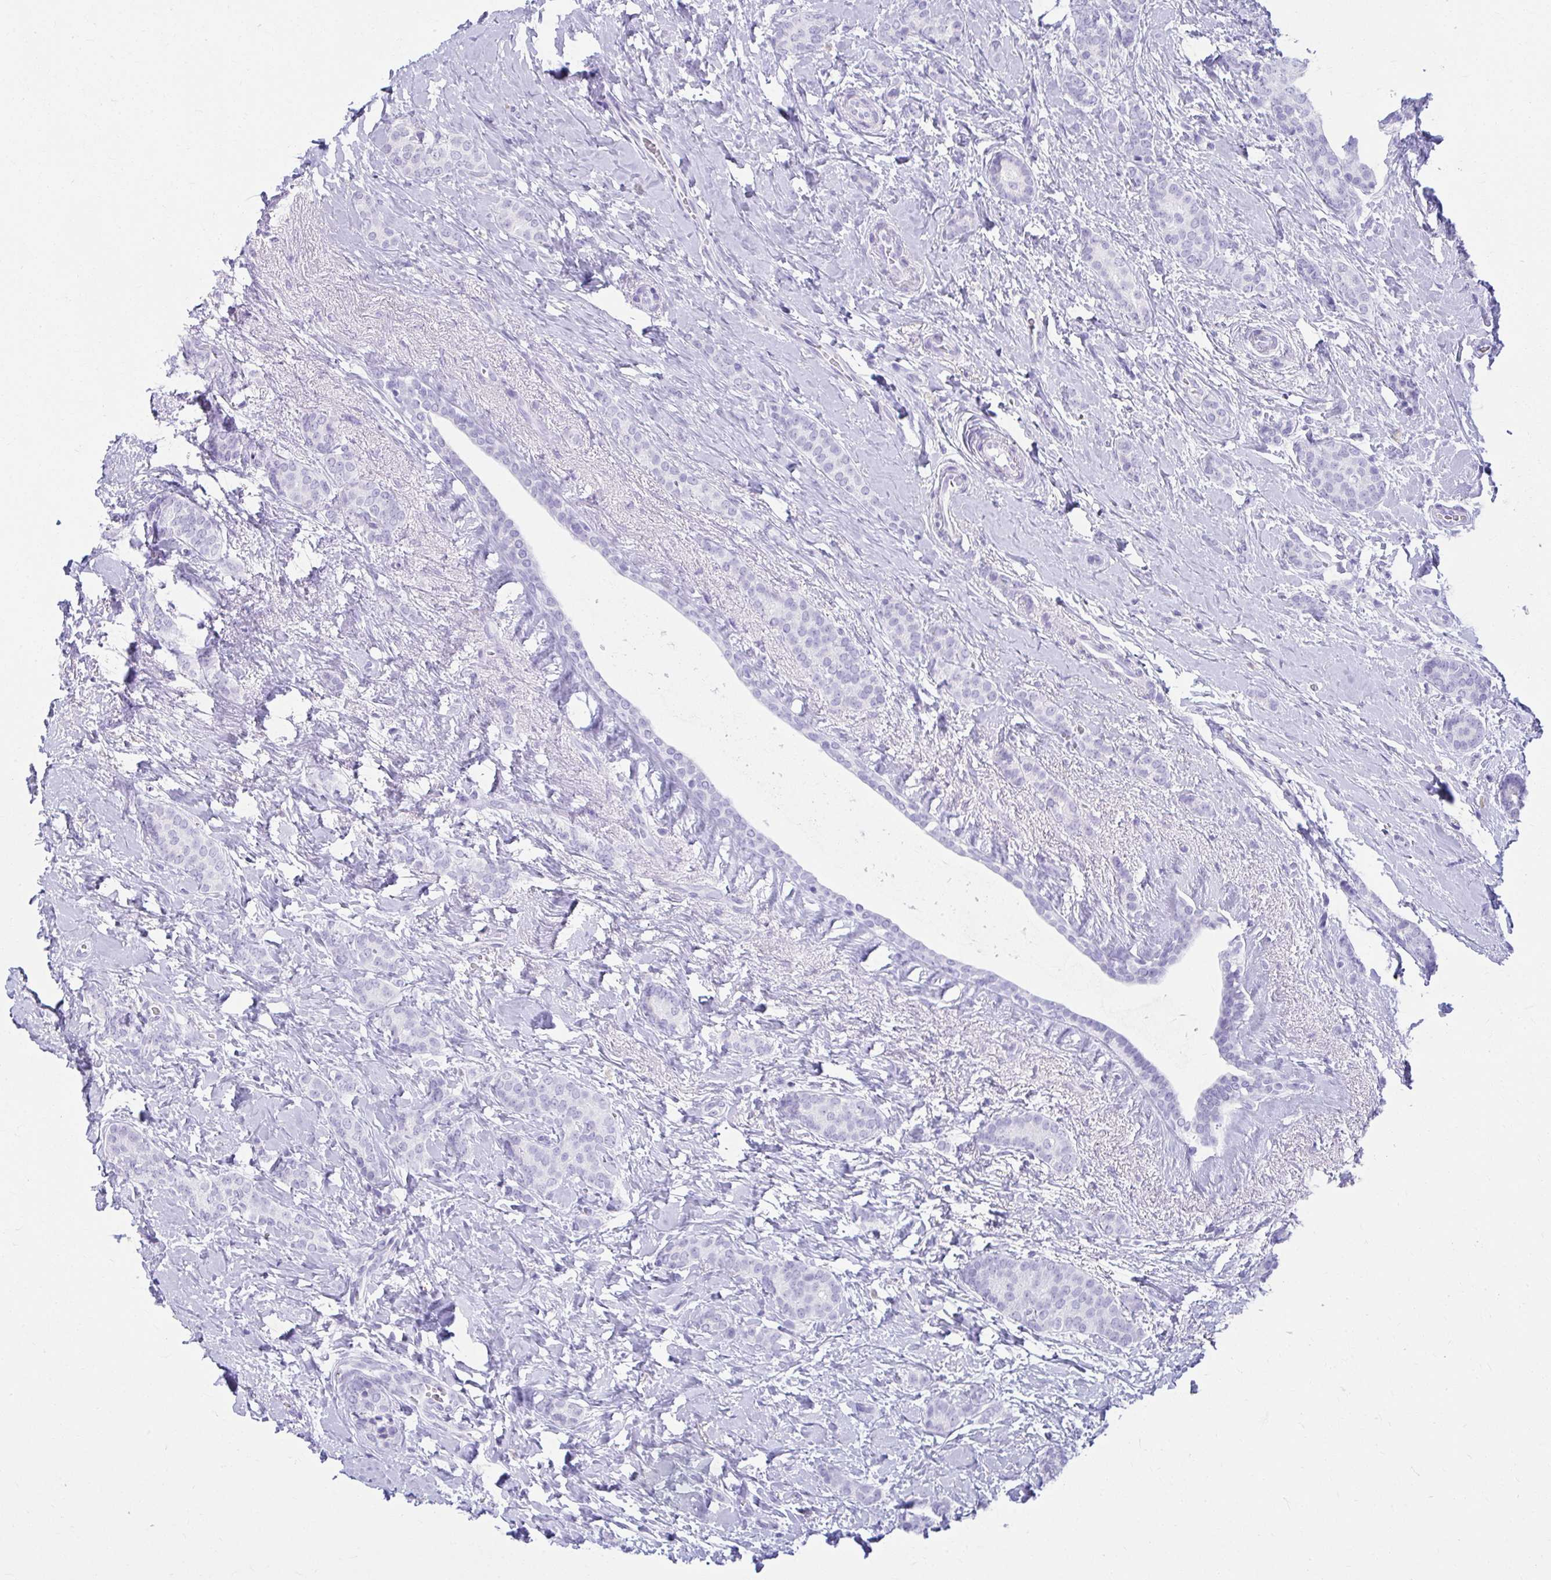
{"staining": {"intensity": "negative", "quantity": "none", "location": "none"}, "tissue": "breast cancer", "cell_type": "Tumor cells", "image_type": "cancer", "snomed": [{"axis": "morphology", "description": "Normal tissue, NOS"}, {"axis": "morphology", "description": "Duct carcinoma"}, {"axis": "topography", "description": "Breast"}], "caption": "IHC image of neoplastic tissue: breast cancer (invasive ductal carcinoma) stained with DAB (3,3'-diaminobenzidine) exhibits no significant protein positivity in tumor cells.", "gene": "ATP4B", "patient": {"sex": "female", "age": 77}}